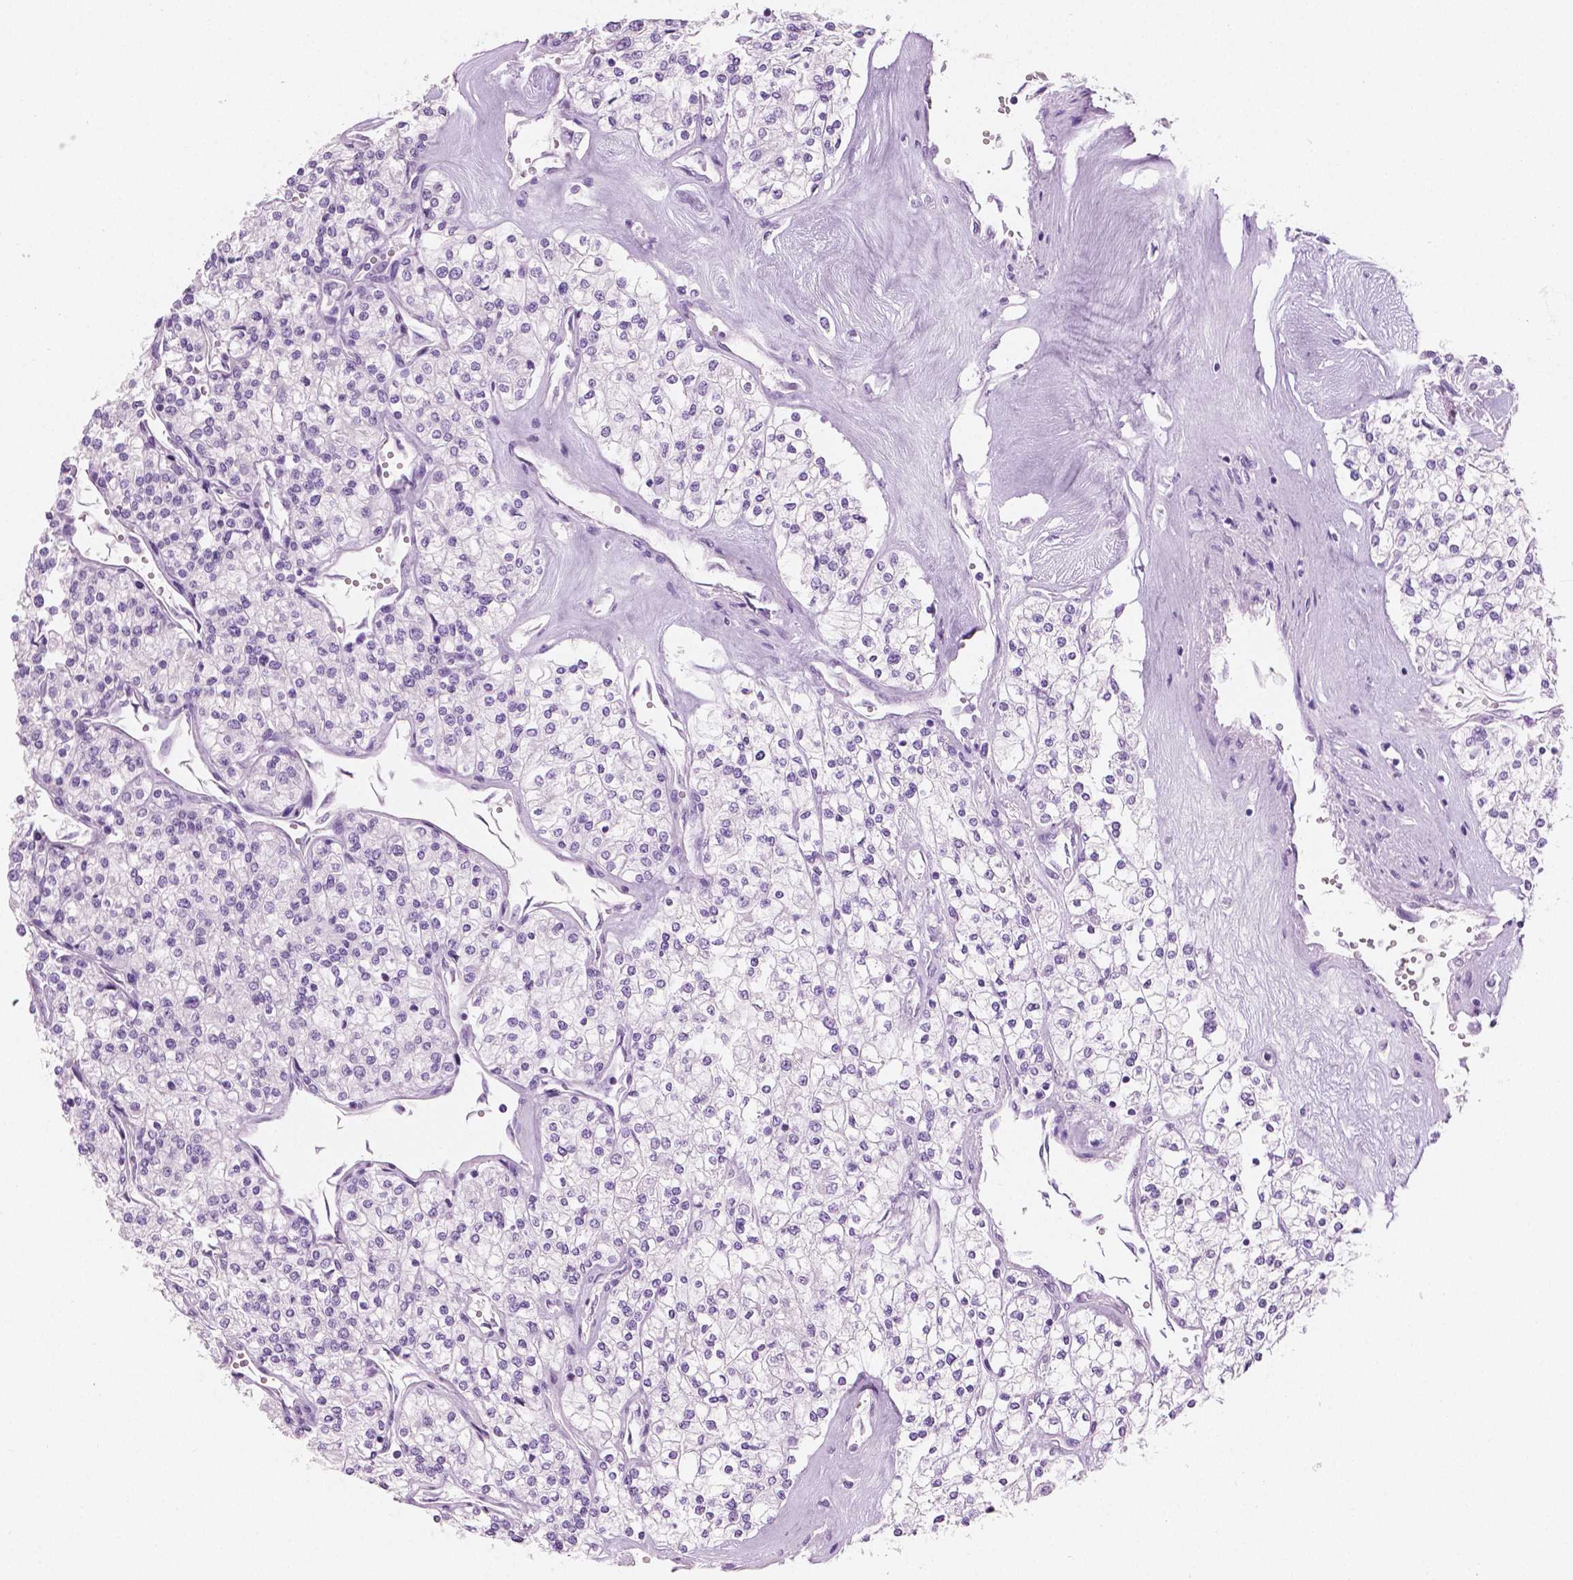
{"staining": {"intensity": "negative", "quantity": "none", "location": "none"}, "tissue": "renal cancer", "cell_type": "Tumor cells", "image_type": "cancer", "snomed": [{"axis": "morphology", "description": "Adenocarcinoma, NOS"}, {"axis": "topography", "description": "Kidney"}], "caption": "A photomicrograph of renal cancer stained for a protein reveals no brown staining in tumor cells.", "gene": "PLIN4", "patient": {"sex": "male", "age": 80}}